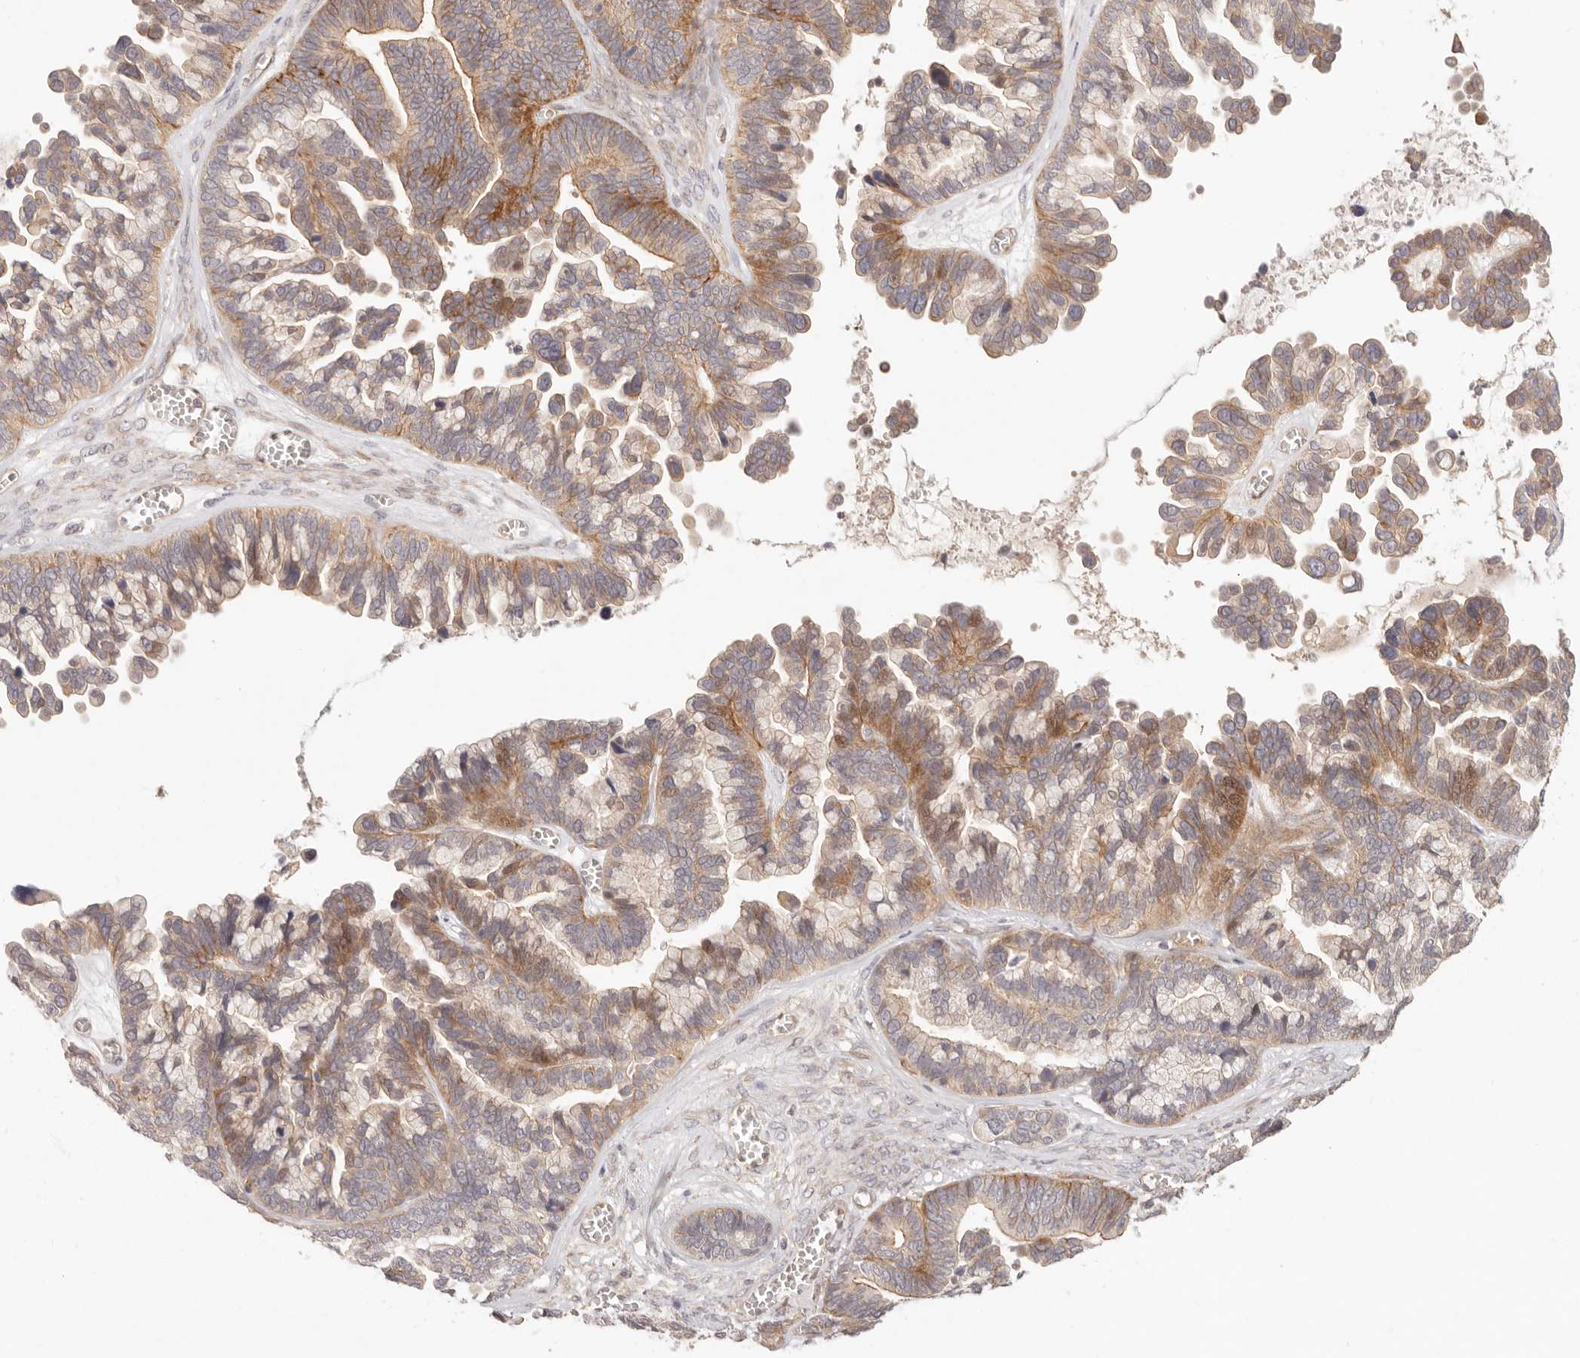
{"staining": {"intensity": "moderate", "quantity": ">75%", "location": "cytoplasmic/membranous"}, "tissue": "ovarian cancer", "cell_type": "Tumor cells", "image_type": "cancer", "snomed": [{"axis": "morphology", "description": "Cystadenocarcinoma, serous, NOS"}, {"axis": "topography", "description": "Ovary"}], "caption": "Ovarian cancer (serous cystadenocarcinoma) stained with a protein marker displays moderate staining in tumor cells.", "gene": "PPP1R3B", "patient": {"sex": "female", "age": 56}}